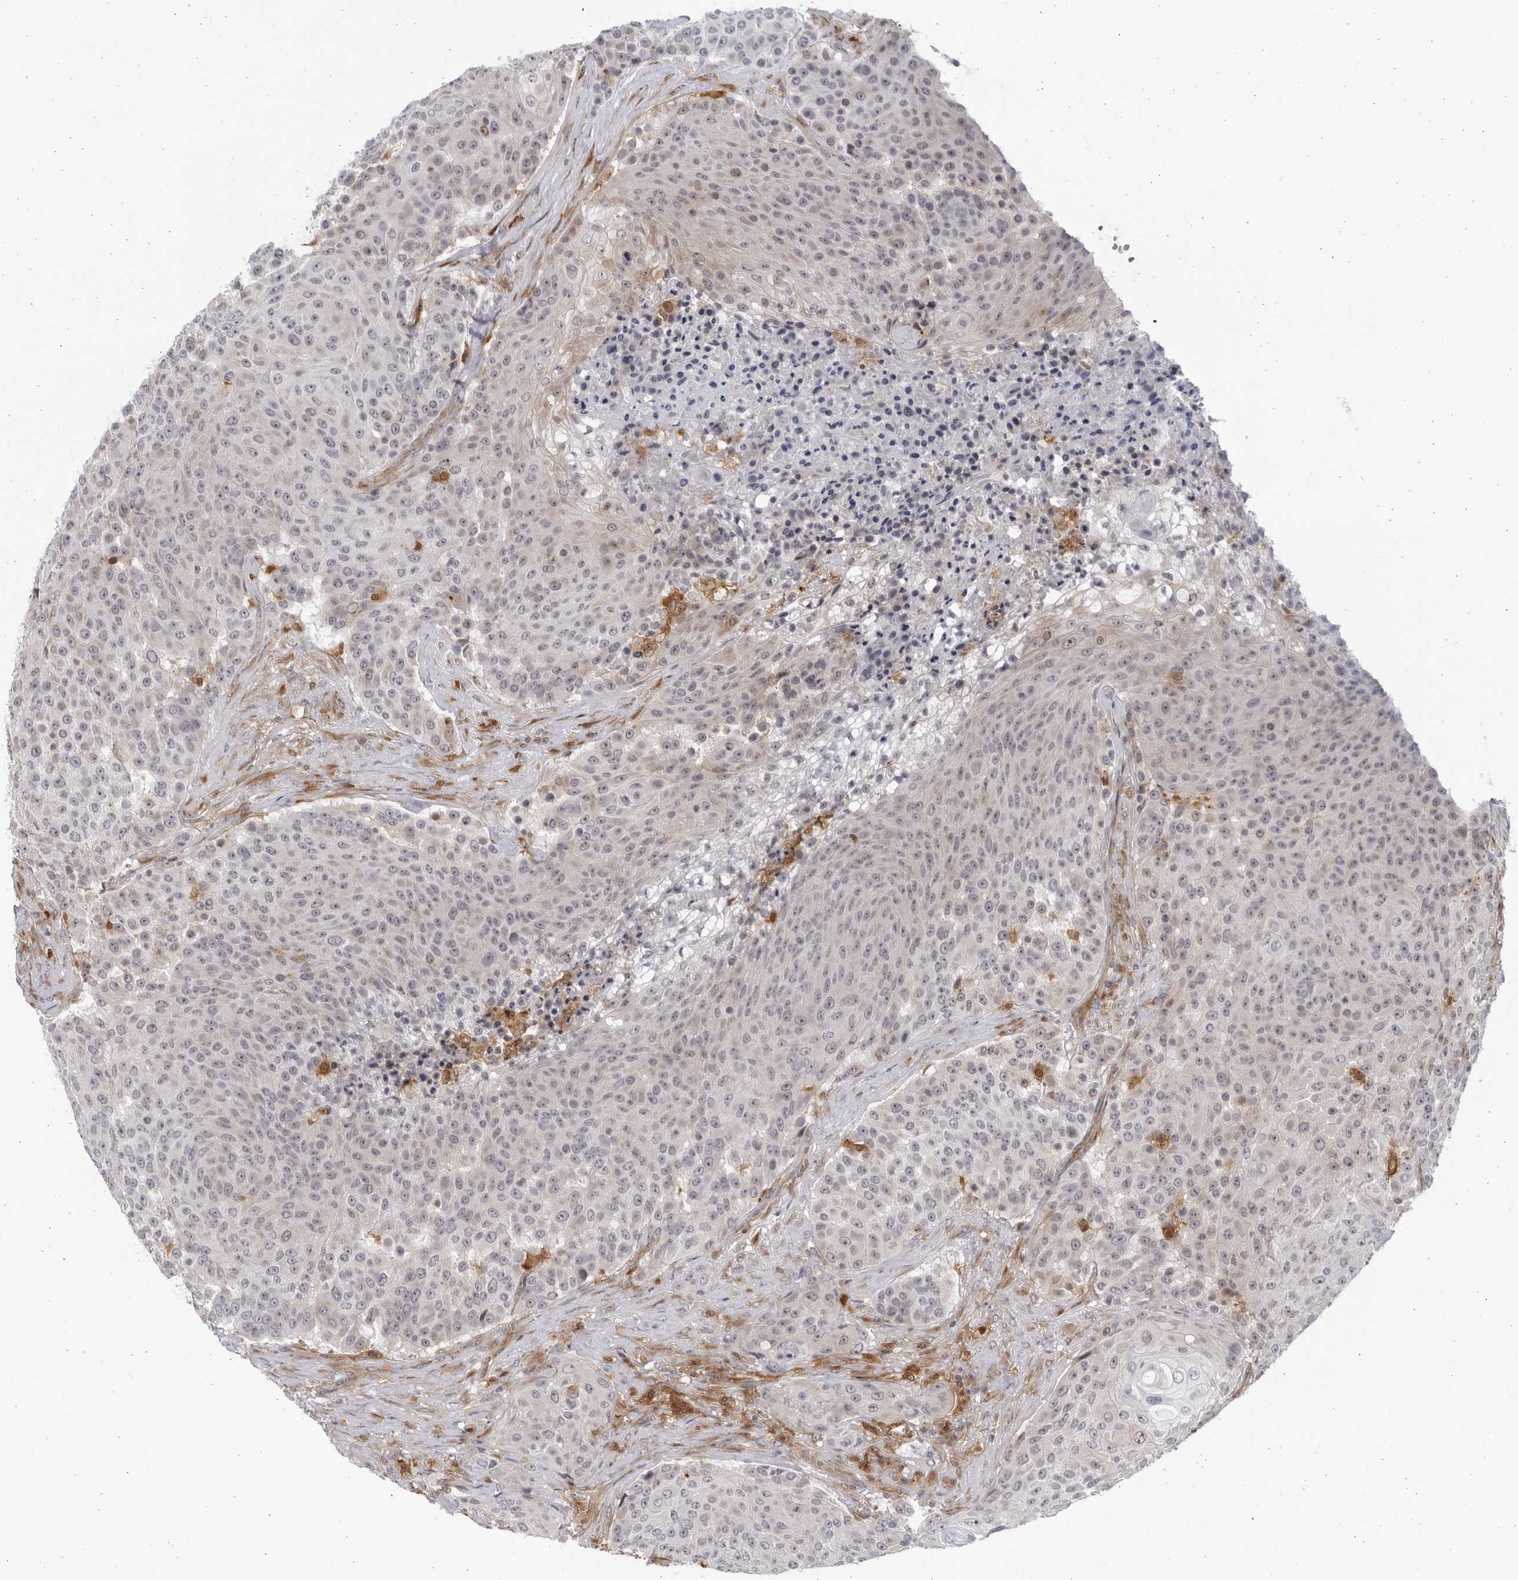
{"staining": {"intensity": "negative", "quantity": "none", "location": "none"}, "tissue": "urothelial cancer", "cell_type": "Tumor cells", "image_type": "cancer", "snomed": [{"axis": "morphology", "description": "Urothelial carcinoma, High grade"}, {"axis": "topography", "description": "Urinary bladder"}], "caption": "Urothelial carcinoma (high-grade) was stained to show a protein in brown. There is no significant staining in tumor cells.", "gene": "BMP2K", "patient": {"sex": "female", "age": 63}}